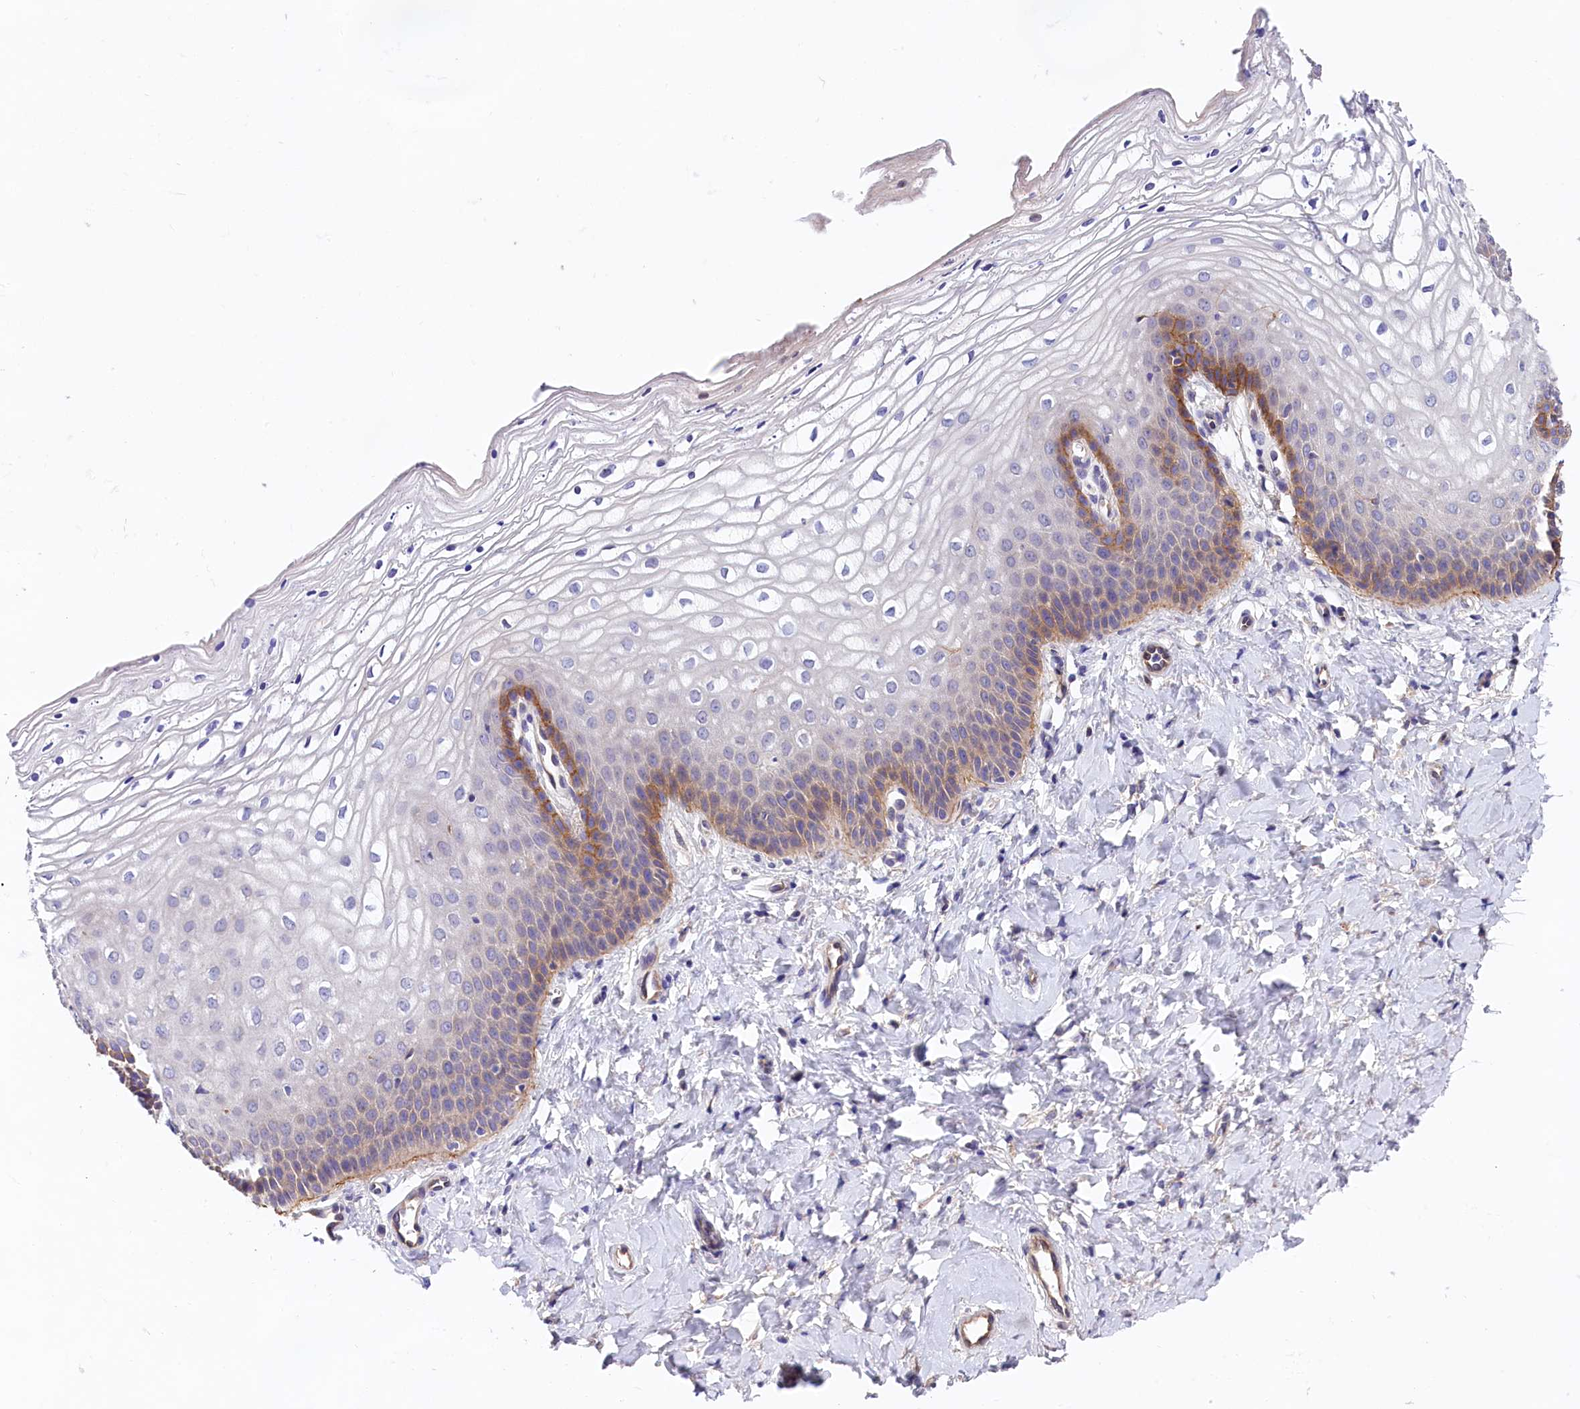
{"staining": {"intensity": "moderate", "quantity": "25%-75%", "location": "cytoplasmic/membranous"}, "tissue": "vagina", "cell_type": "Squamous epithelial cells", "image_type": "normal", "snomed": [{"axis": "morphology", "description": "Normal tissue, NOS"}, {"axis": "topography", "description": "Vagina"}], "caption": "DAB immunohistochemical staining of unremarkable human vagina exhibits moderate cytoplasmic/membranous protein staining in about 25%-75% of squamous epithelial cells.", "gene": "OAS3", "patient": {"sex": "female", "age": 68}}